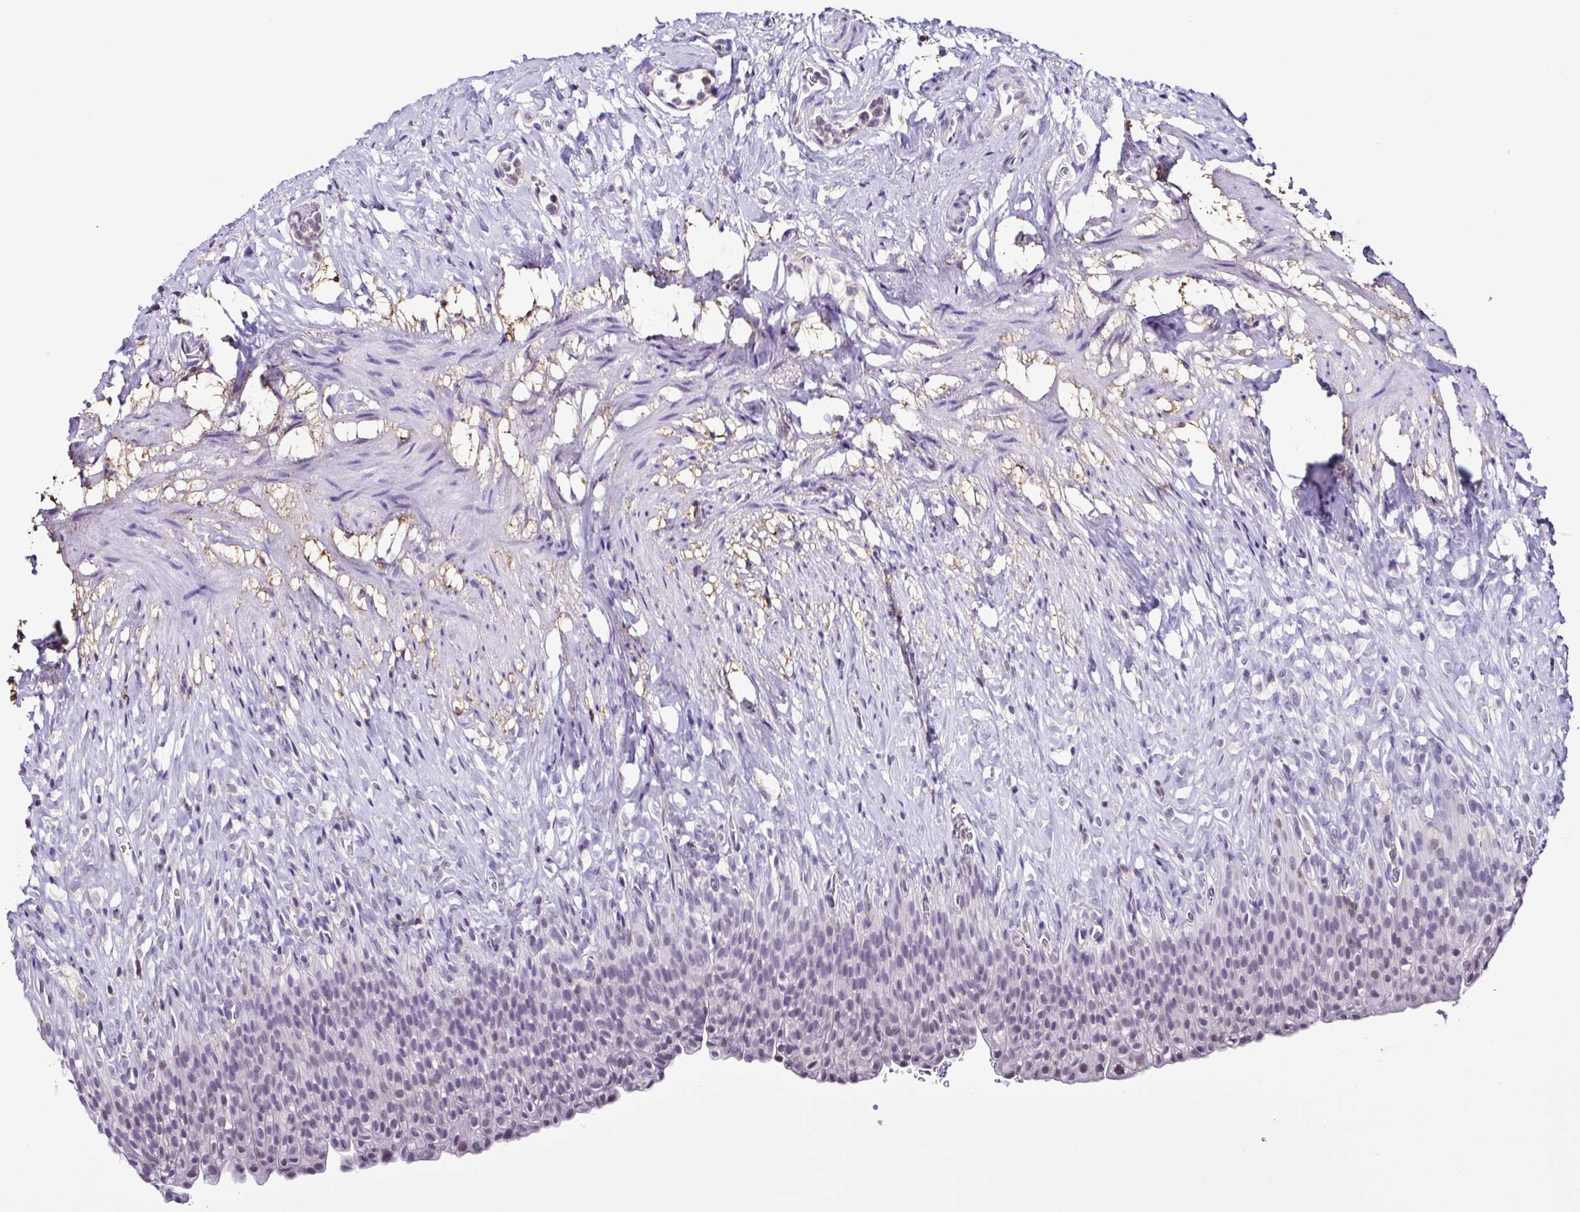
{"staining": {"intensity": "negative", "quantity": "none", "location": "none"}, "tissue": "urinary bladder", "cell_type": "Urothelial cells", "image_type": "normal", "snomed": [{"axis": "morphology", "description": "Normal tissue, NOS"}, {"axis": "topography", "description": "Urinary bladder"}, {"axis": "topography", "description": "Prostate"}], "caption": "A micrograph of urinary bladder stained for a protein shows no brown staining in urothelial cells. Brightfield microscopy of IHC stained with DAB (3,3'-diaminobenzidine) (brown) and hematoxylin (blue), captured at high magnification.", "gene": "TNNT2", "patient": {"sex": "male", "age": 76}}